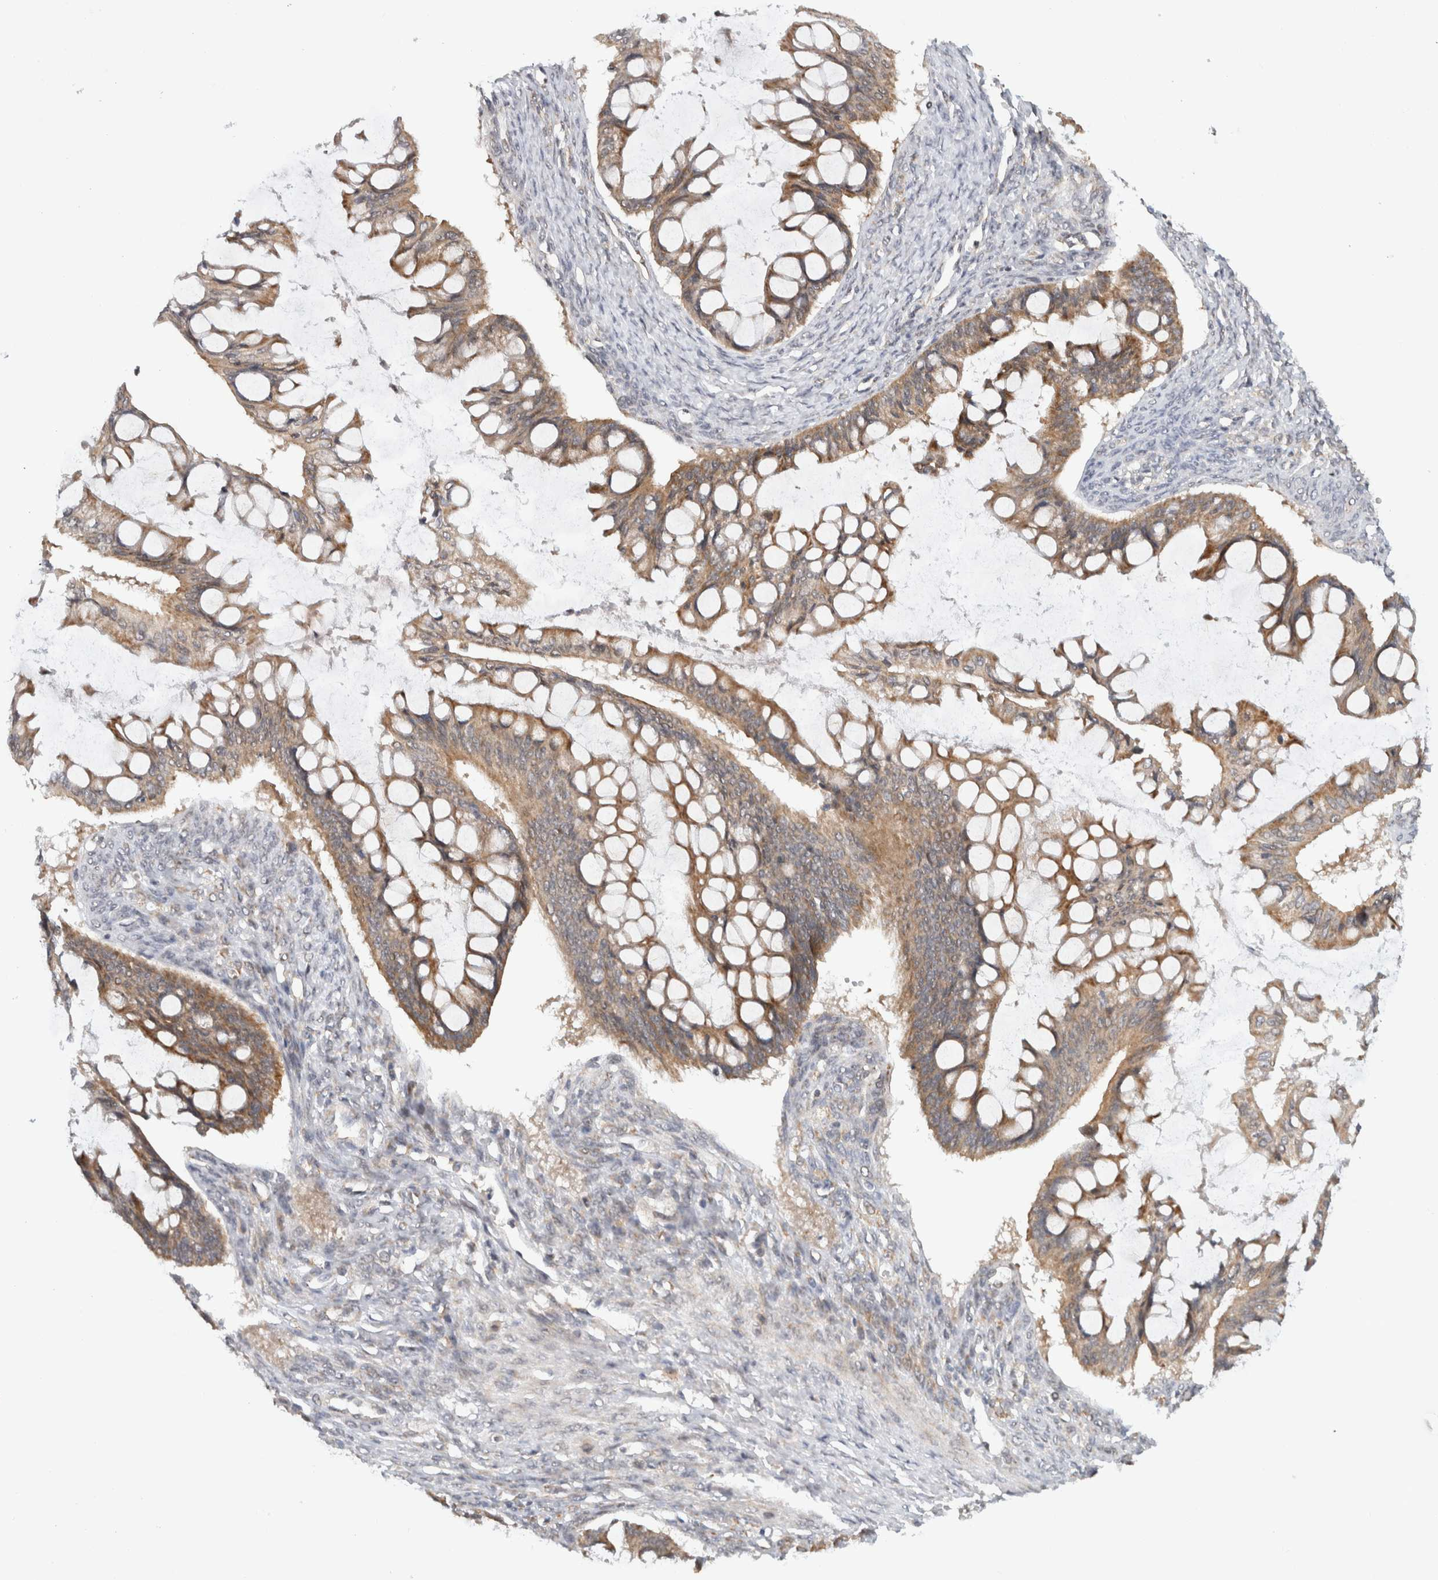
{"staining": {"intensity": "moderate", "quantity": ">75%", "location": "cytoplasmic/membranous"}, "tissue": "ovarian cancer", "cell_type": "Tumor cells", "image_type": "cancer", "snomed": [{"axis": "morphology", "description": "Cystadenocarcinoma, mucinous, NOS"}, {"axis": "topography", "description": "Ovary"}], "caption": "The image shows staining of ovarian cancer (mucinous cystadenocarcinoma), revealing moderate cytoplasmic/membranous protein positivity (brown color) within tumor cells.", "gene": "CMC2", "patient": {"sex": "female", "age": 73}}